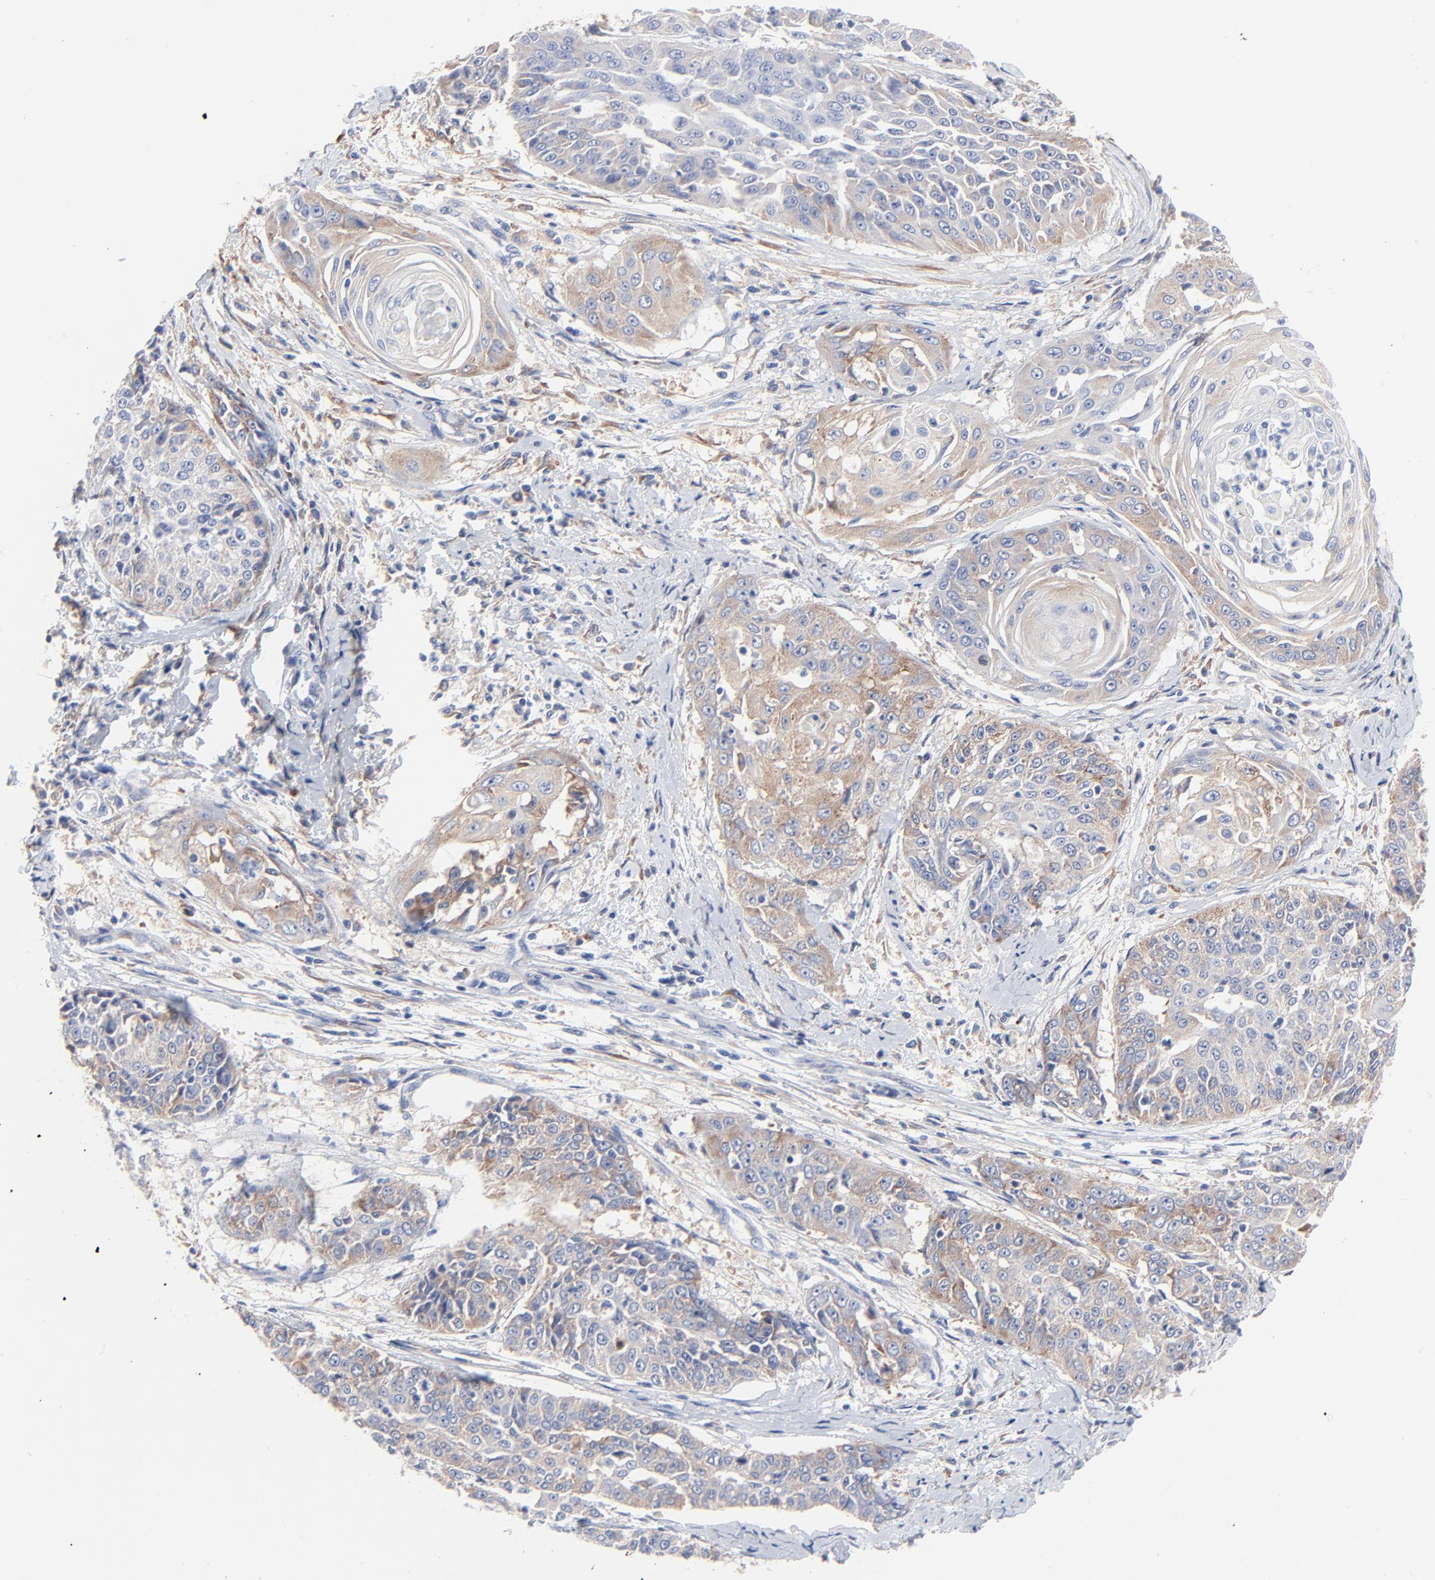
{"staining": {"intensity": "weak", "quantity": ">75%", "location": "cytoplasmic/membranous"}, "tissue": "cervical cancer", "cell_type": "Tumor cells", "image_type": "cancer", "snomed": [{"axis": "morphology", "description": "Squamous cell carcinoma, NOS"}, {"axis": "topography", "description": "Cervix"}], "caption": "Immunohistochemical staining of cervical squamous cell carcinoma demonstrates weak cytoplasmic/membranous protein staining in approximately >75% of tumor cells.", "gene": "STAT2", "patient": {"sex": "female", "age": 64}}